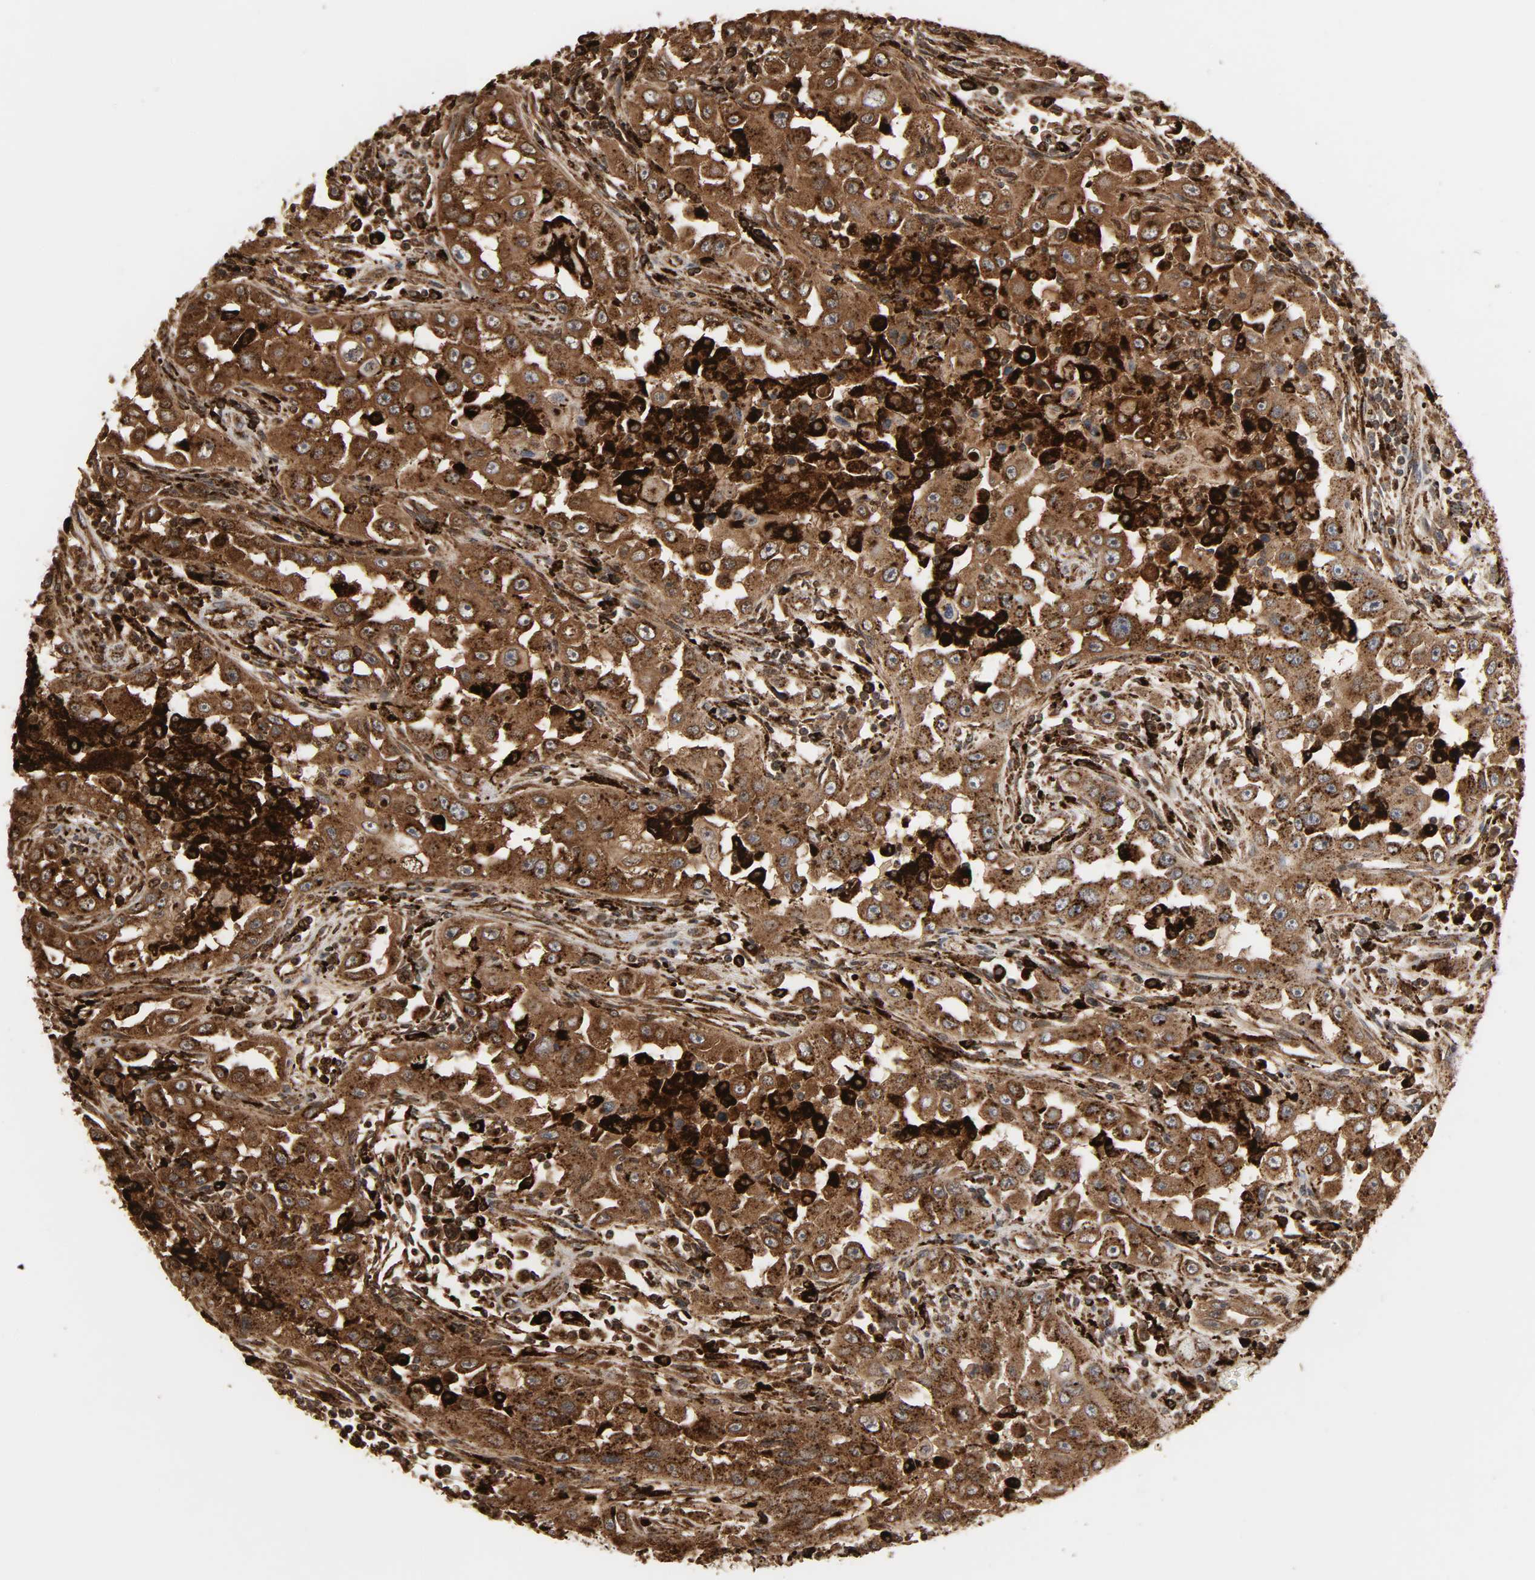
{"staining": {"intensity": "strong", "quantity": ">75%", "location": "cytoplasmic/membranous"}, "tissue": "head and neck cancer", "cell_type": "Tumor cells", "image_type": "cancer", "snomed": [{"axis": "morphology", "description": "Carcinoma, NOS"}, {"axis": "topography", "description": "Head-Neck"}], "caption": "Strong cytoplasmic/membranous positivity for a protein is appreciated in approximately >75% of tumor cells of carcinoma (head and neck) using IHC.", "gene": "PSAP", "patient": {"sex": "male", "age": 87}}